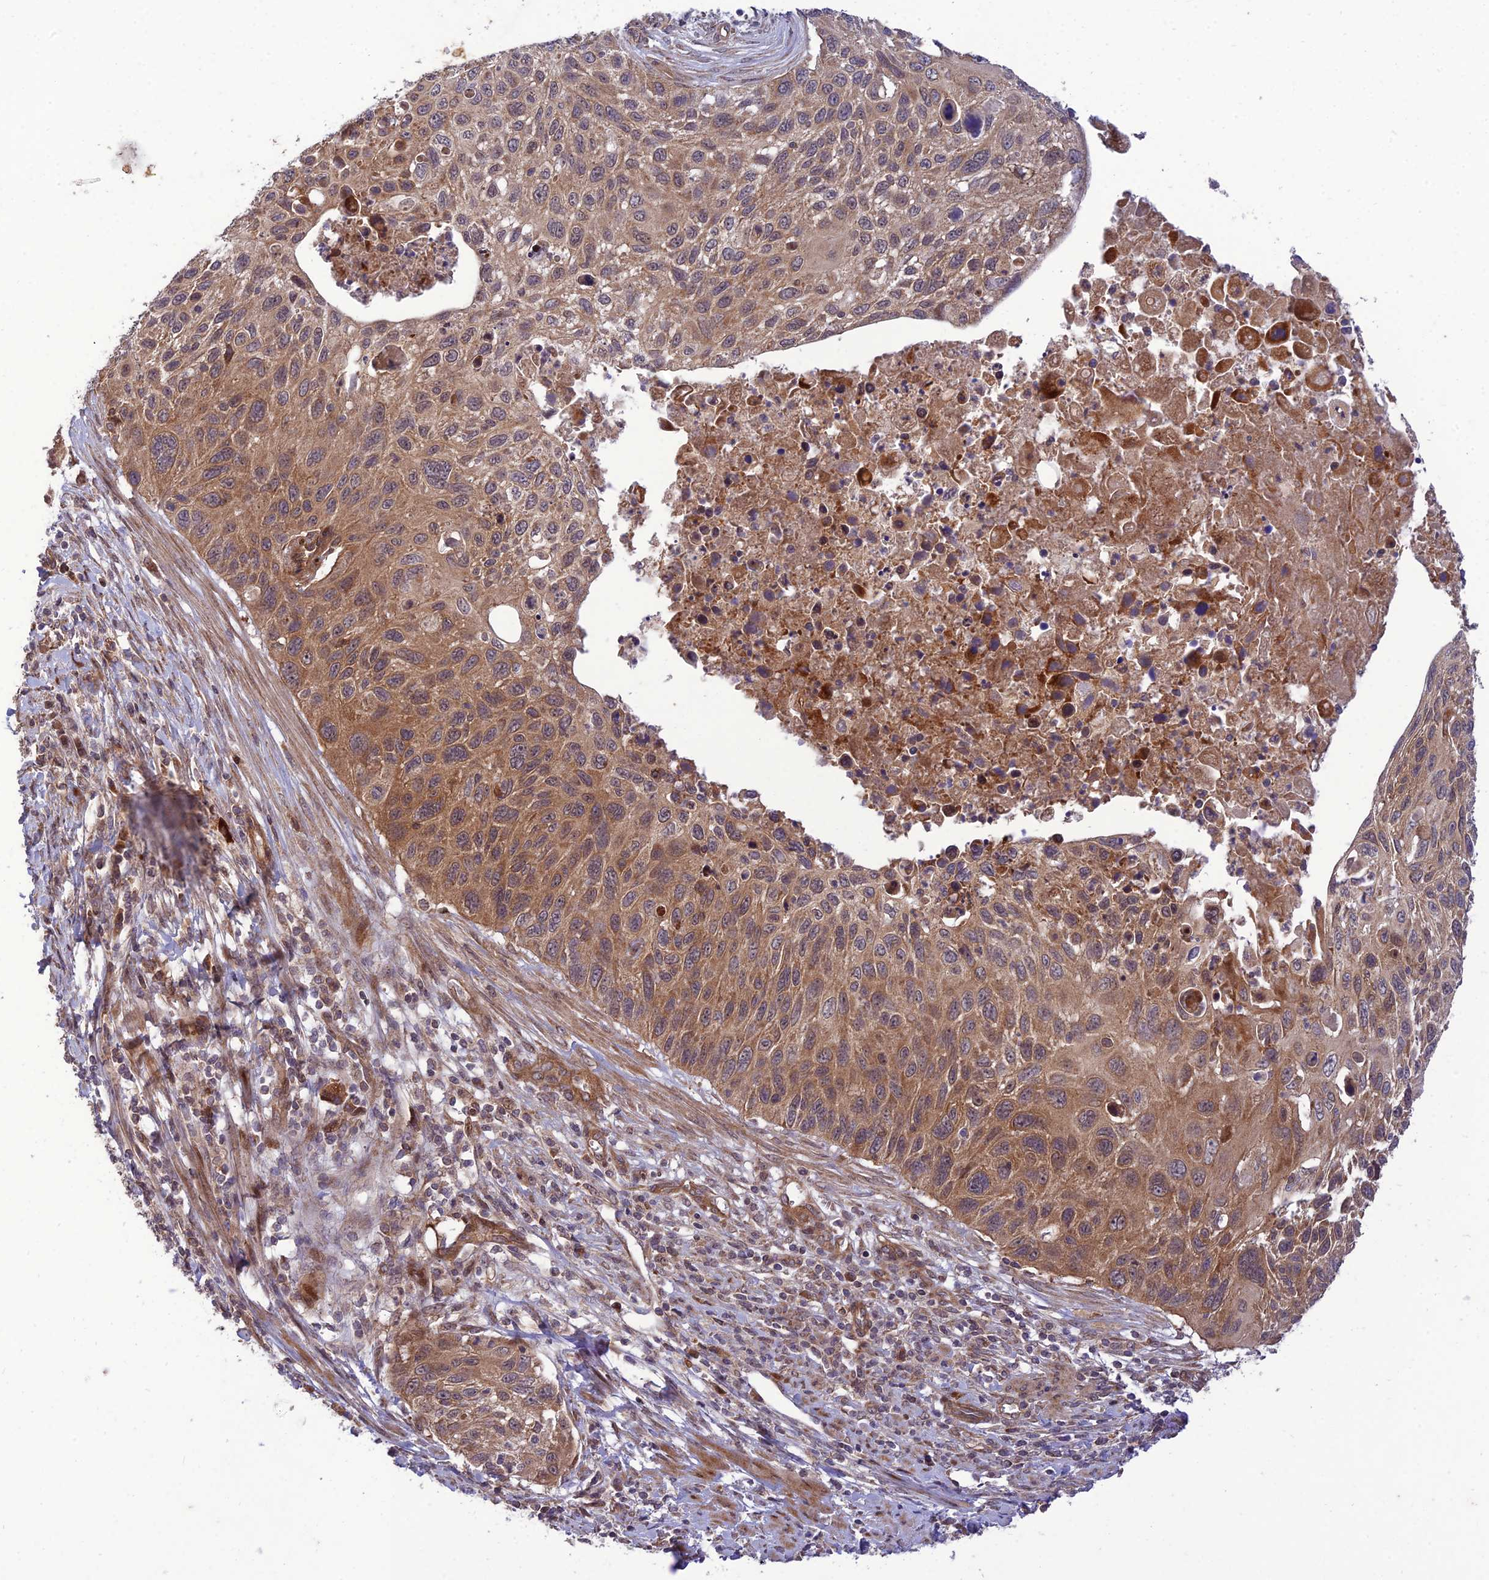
{"staining": {"intensity": "moderate", "quantity": ">75%", "location": "cytoplasmic/membranous"}, "tissue": "cervical cancer", "cell_type": "Tumor cells", "image_type": "cancer", "snomed": [{"axis": "morphology", "description": "Squamous cell carcinoma, NOS"}, {"axis": "topography", "description": "Cervix"}], "caption": "This image demonstrates immunohistochemistry staining of cervical cancer (squamous cell carcinoma), with medium moderate cytoplasmic/membranous staining in about >75% of tumor cells.", "gene": "PLEKHG2", "patient": {"sex": "female", "age": 70}}